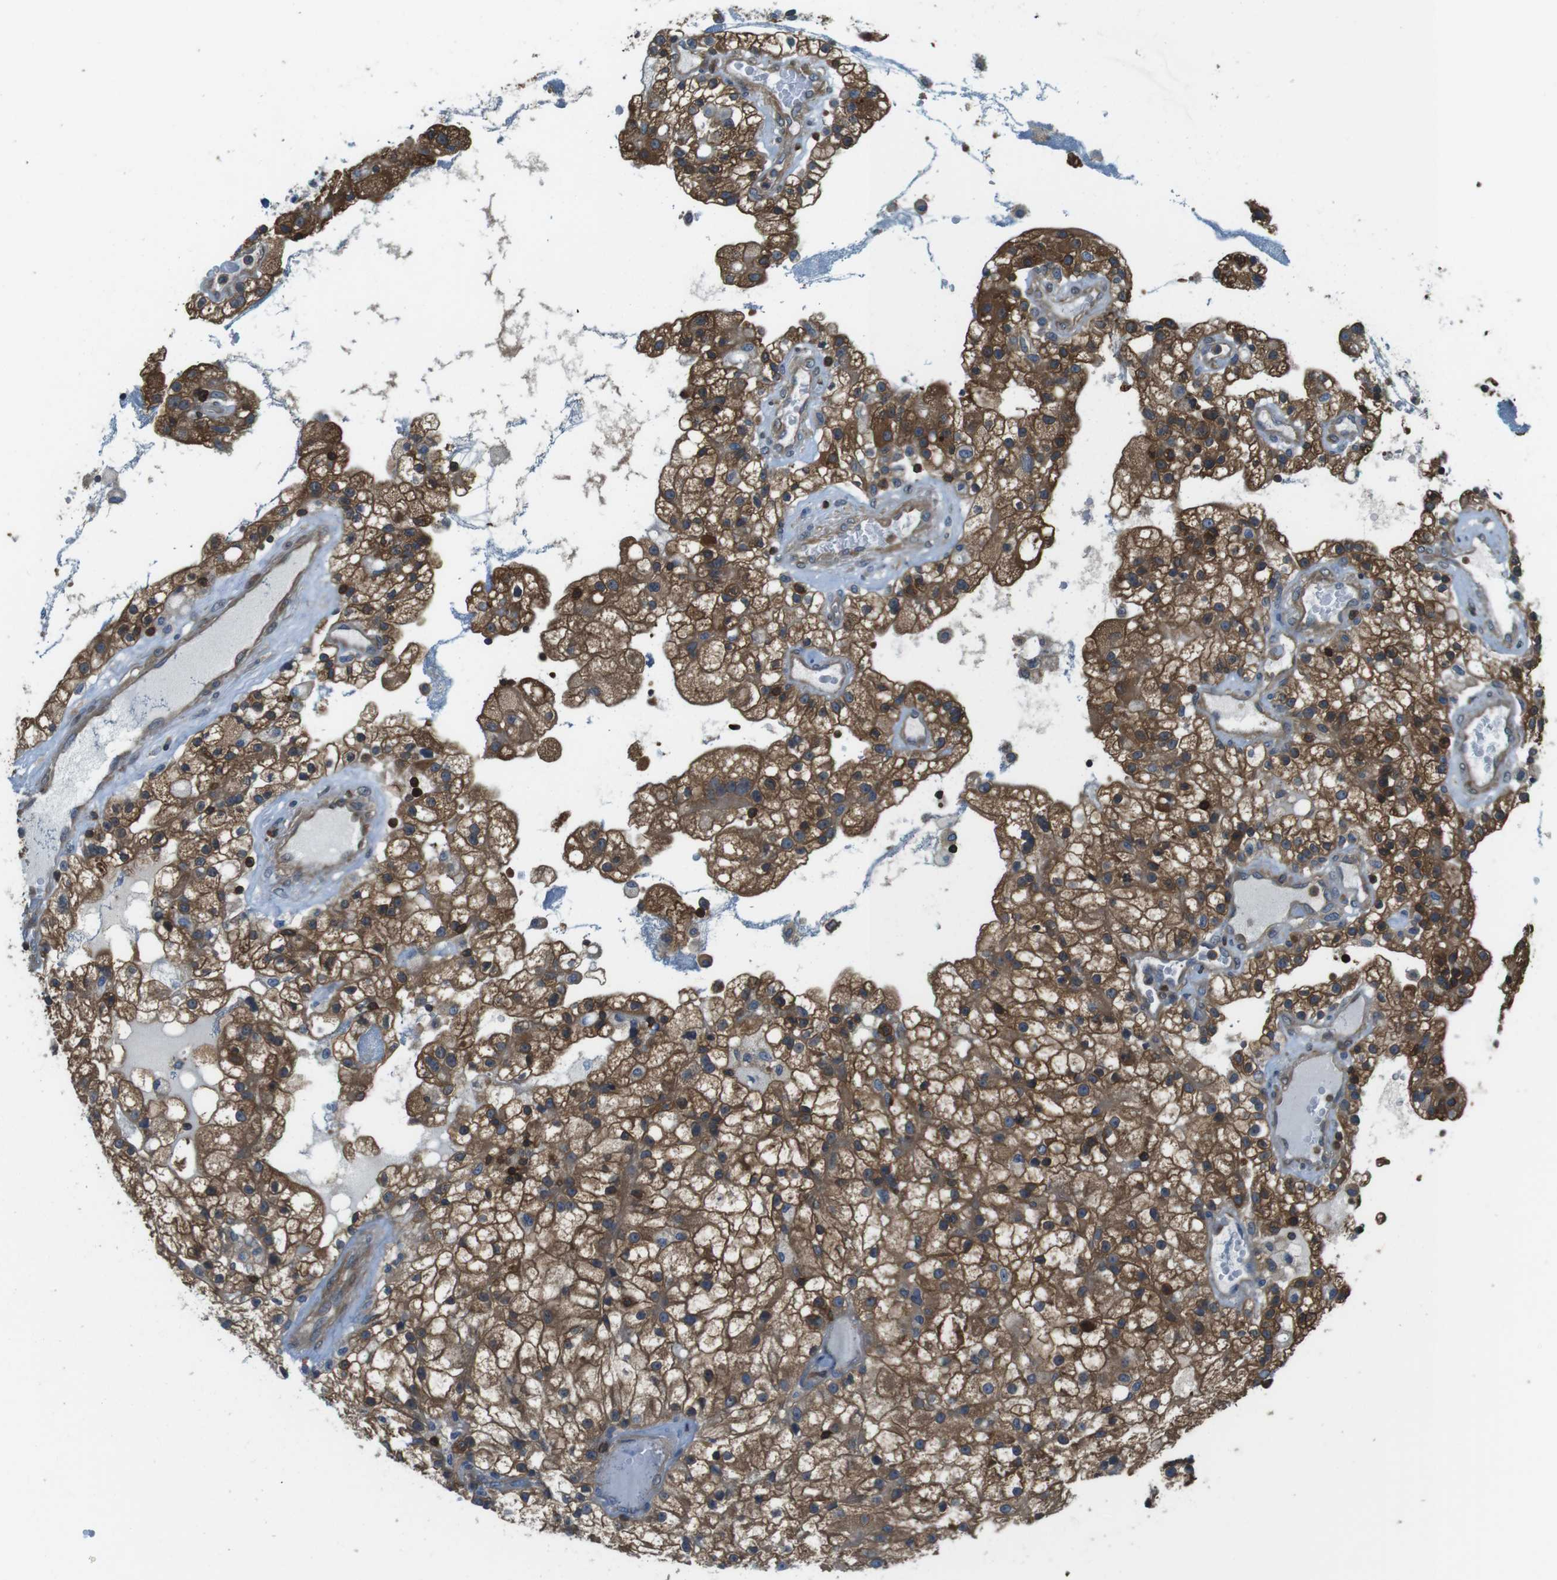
{"staining": {"intensity": "moderate", "quantity": ">75%", "location": "cytoplasmic/membranous"}, "tissue": "renal cancer", "cell_type": "Tumor cells", "image_type": "cancer", "snomed": [{"axis": "morphology", "description": "Adenocarcinoma, NOS"}, {"axis": "topography", "description": "Kidney"}], "caption": "This photomicrograph displays IHC staining of human renal cancer (adenocarcinoma), with medium moderate cytoplasmic/membranous staining in about >75% of tumor cells.", "gene": "TES", "patient": {"sex": "female", "age": 52}}